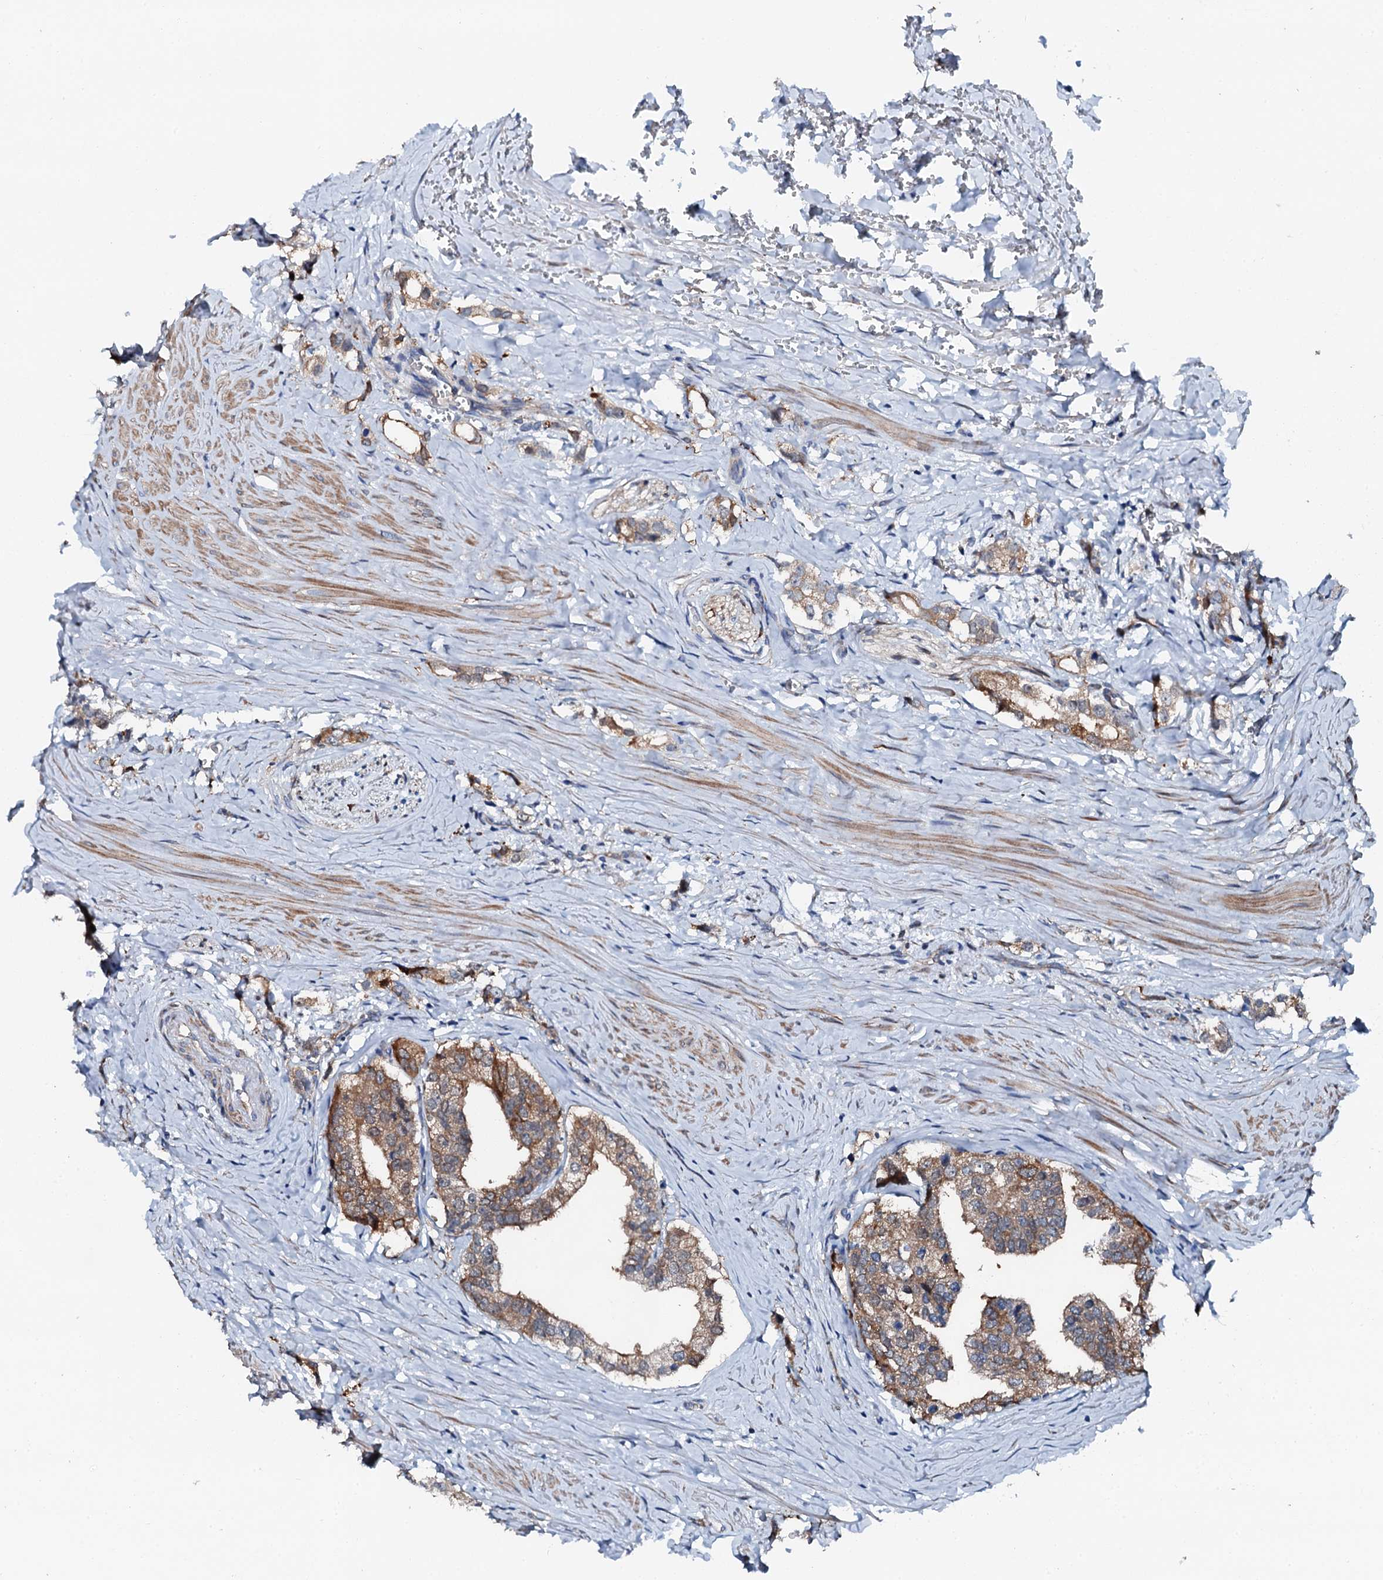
{"staining": {"intensity": "moderate", "quantity": ">75%", "location": "cytoplasmic/membranous"}, "tissue": "prostate cancer", "cell_type": "Tumor cells", "image_type": "cancer", "snomed": [{"axis": "morphology", "description": "Adenocarcinoma, High grade"}, {"axis": "topography", "description": "Prostate"}], "caption": "A micrograph of human prostate cancer stained for a protein reveals moderate cytoplasmic/membranous brown staining in tumor cells. (DAB = brown stain, brightfield microscopy at high magnification).", "gene": "GFOD2", "patient": {"sex": "male", "age": 66}}